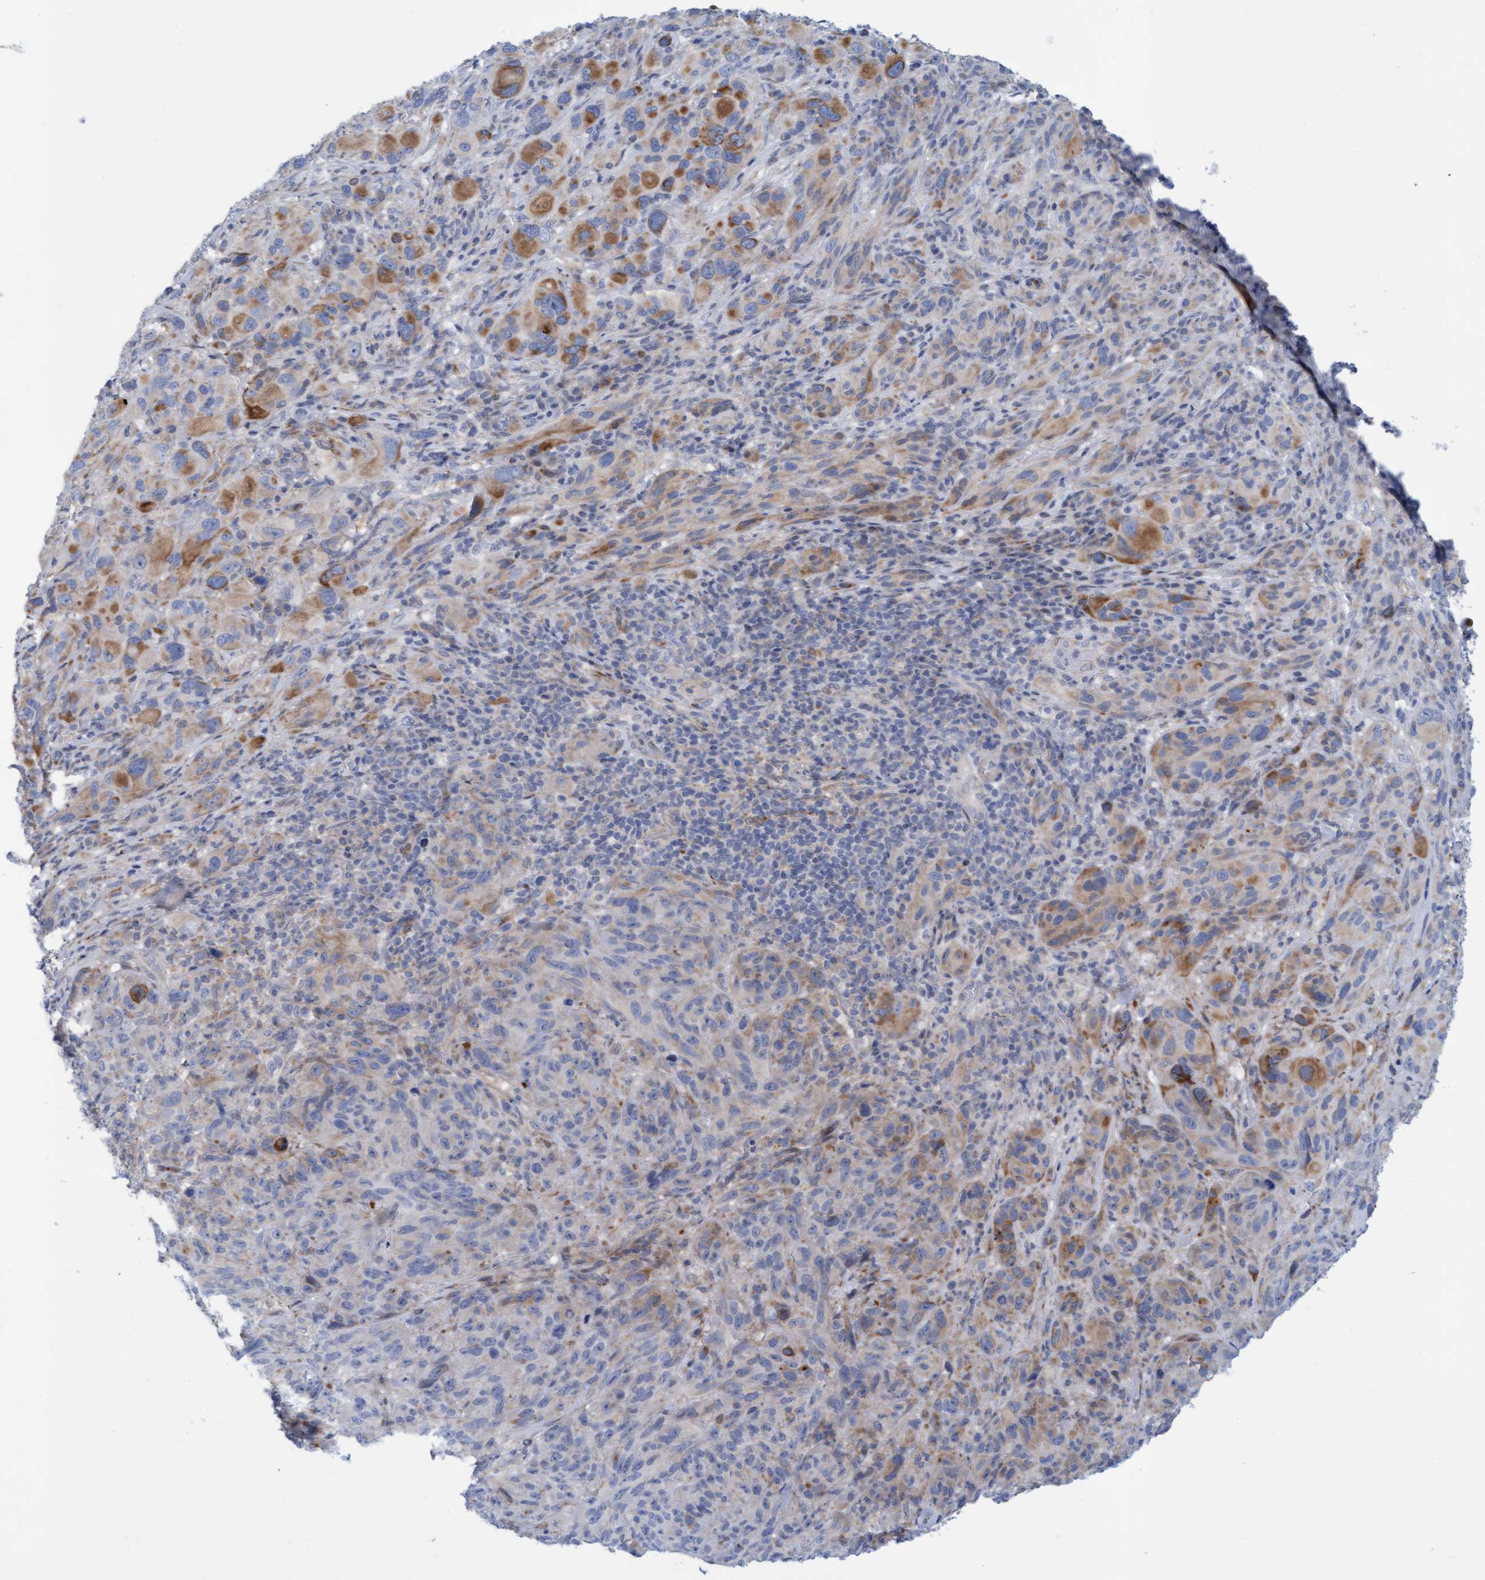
{"staining": {"intensity": "moderate", "quantity": "<25%", "location": "cytoplasmic/membranous"}, "tissue": "melanoma", "cell_type": "Tumor cells", "image_type": "cancer", "snomed": [{"axis": "morphology", "description": "Malignant melanoma, NOS"}, {"axis": "topography", "description": "Skin of head"}], "caption": "A brown stain highlights moderate cytoplasmic/membranous staining of a protein in malignant melanoma tumor cells.", "gene": "SLC28A3", "patient": {"sex": "male", "age": 96}}